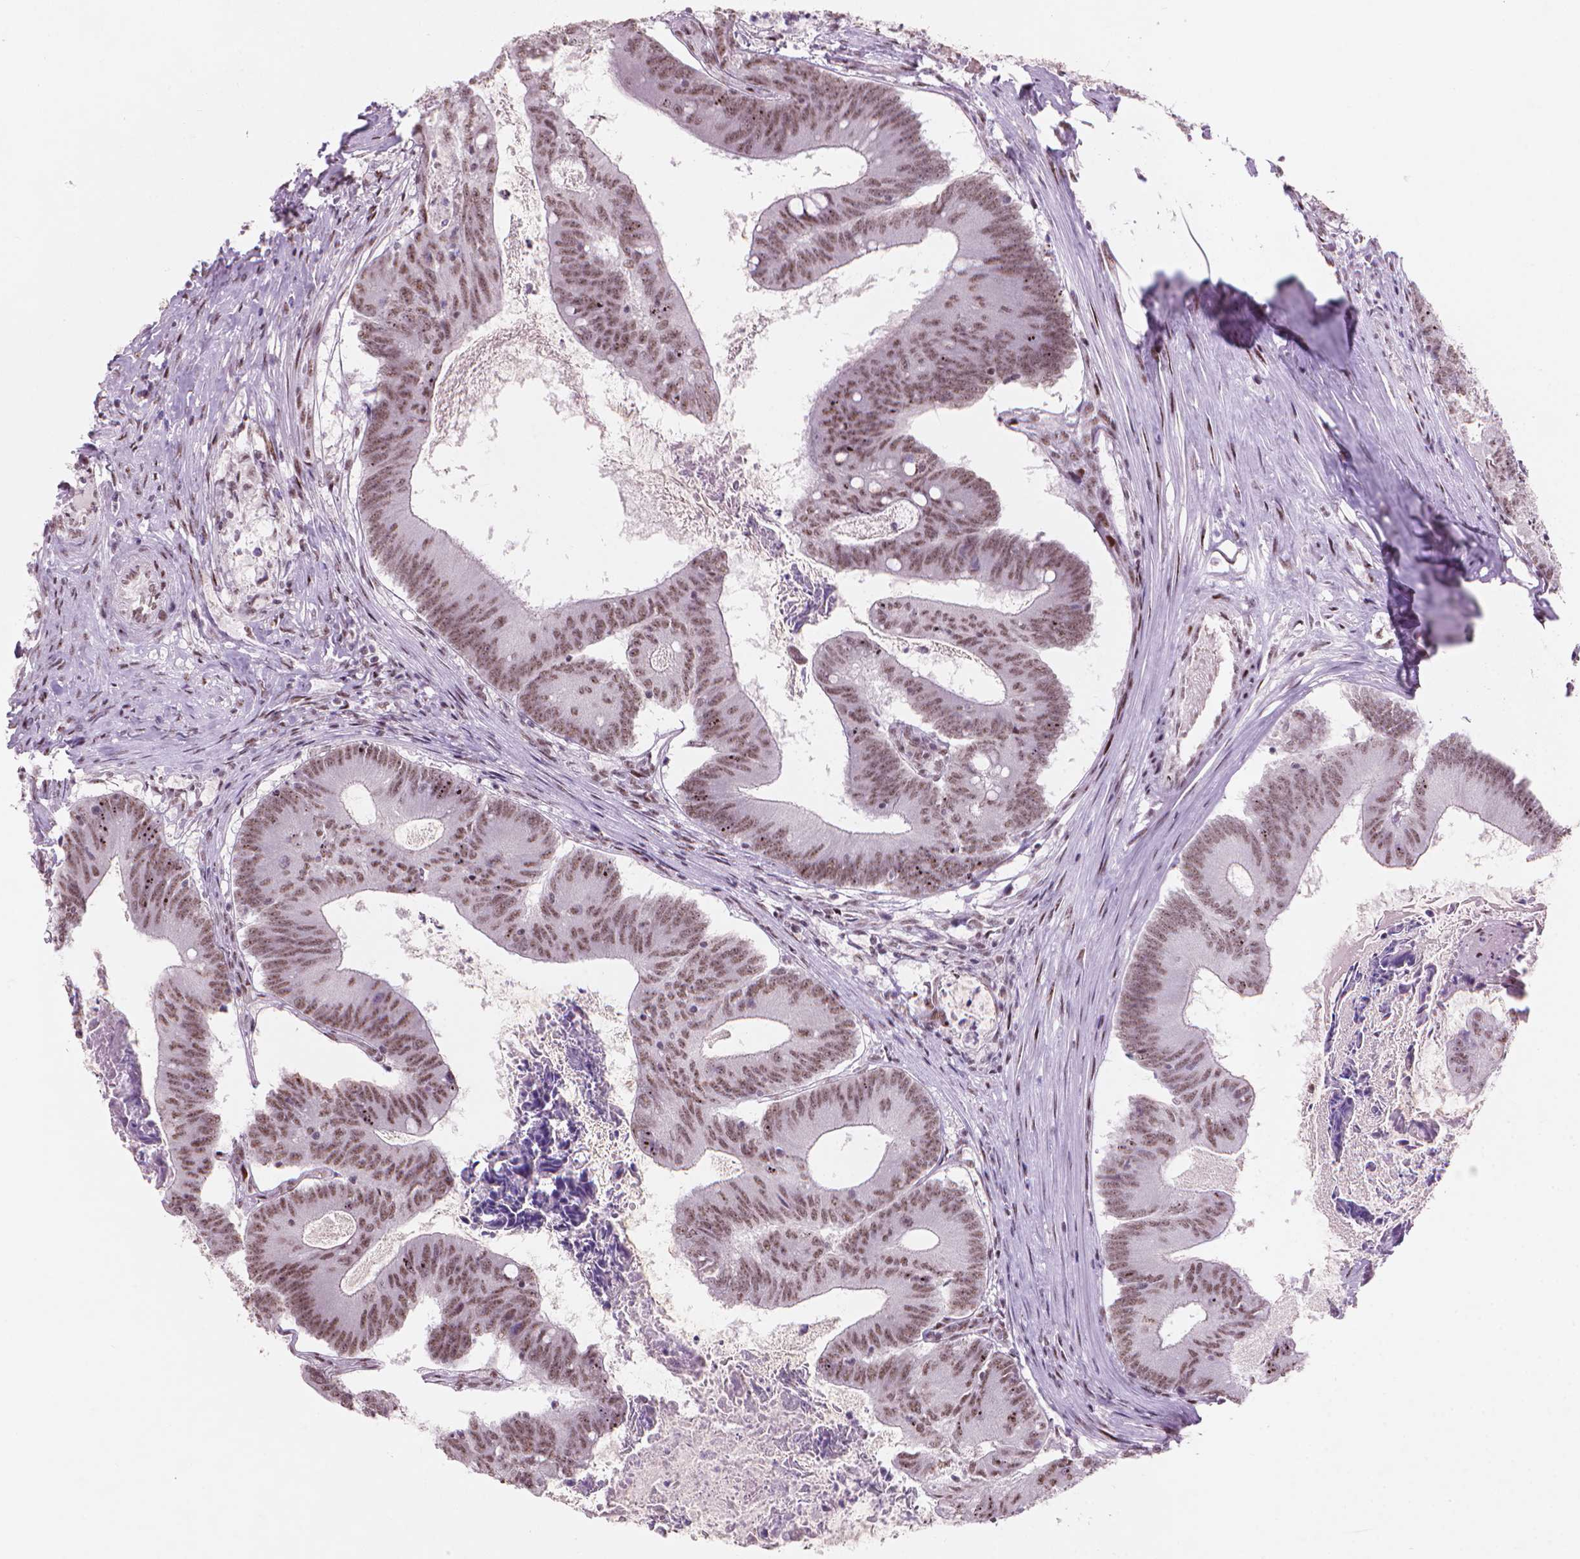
{"staining": {"intensity": "moderate", "quantity": ">75%", "location": "nuclear"}, "tissue": "colorectal cancer", "cell_type": "Tumor cells", "image_type": "cancer", "snomed": [{"axis": "morphology", "description": "Adenocarcinoma, NOS"}, {"axis": "topography", "description": "Colon"}], "caption": "Immunohistochemistry (IHC) (DAB (3,3'-diaminobenzidine)) staining of human colorectal cancer exhibits moderate nuclear protein expression in about >75% of tumor cells. The staining was performed using DAB to visualize the protein expression in brown, while the nuclei were stained in blue with hematoxylin (Magnification: 20x).", "gene": "HES7", "patient": {"sex": "female", "age": 70}}